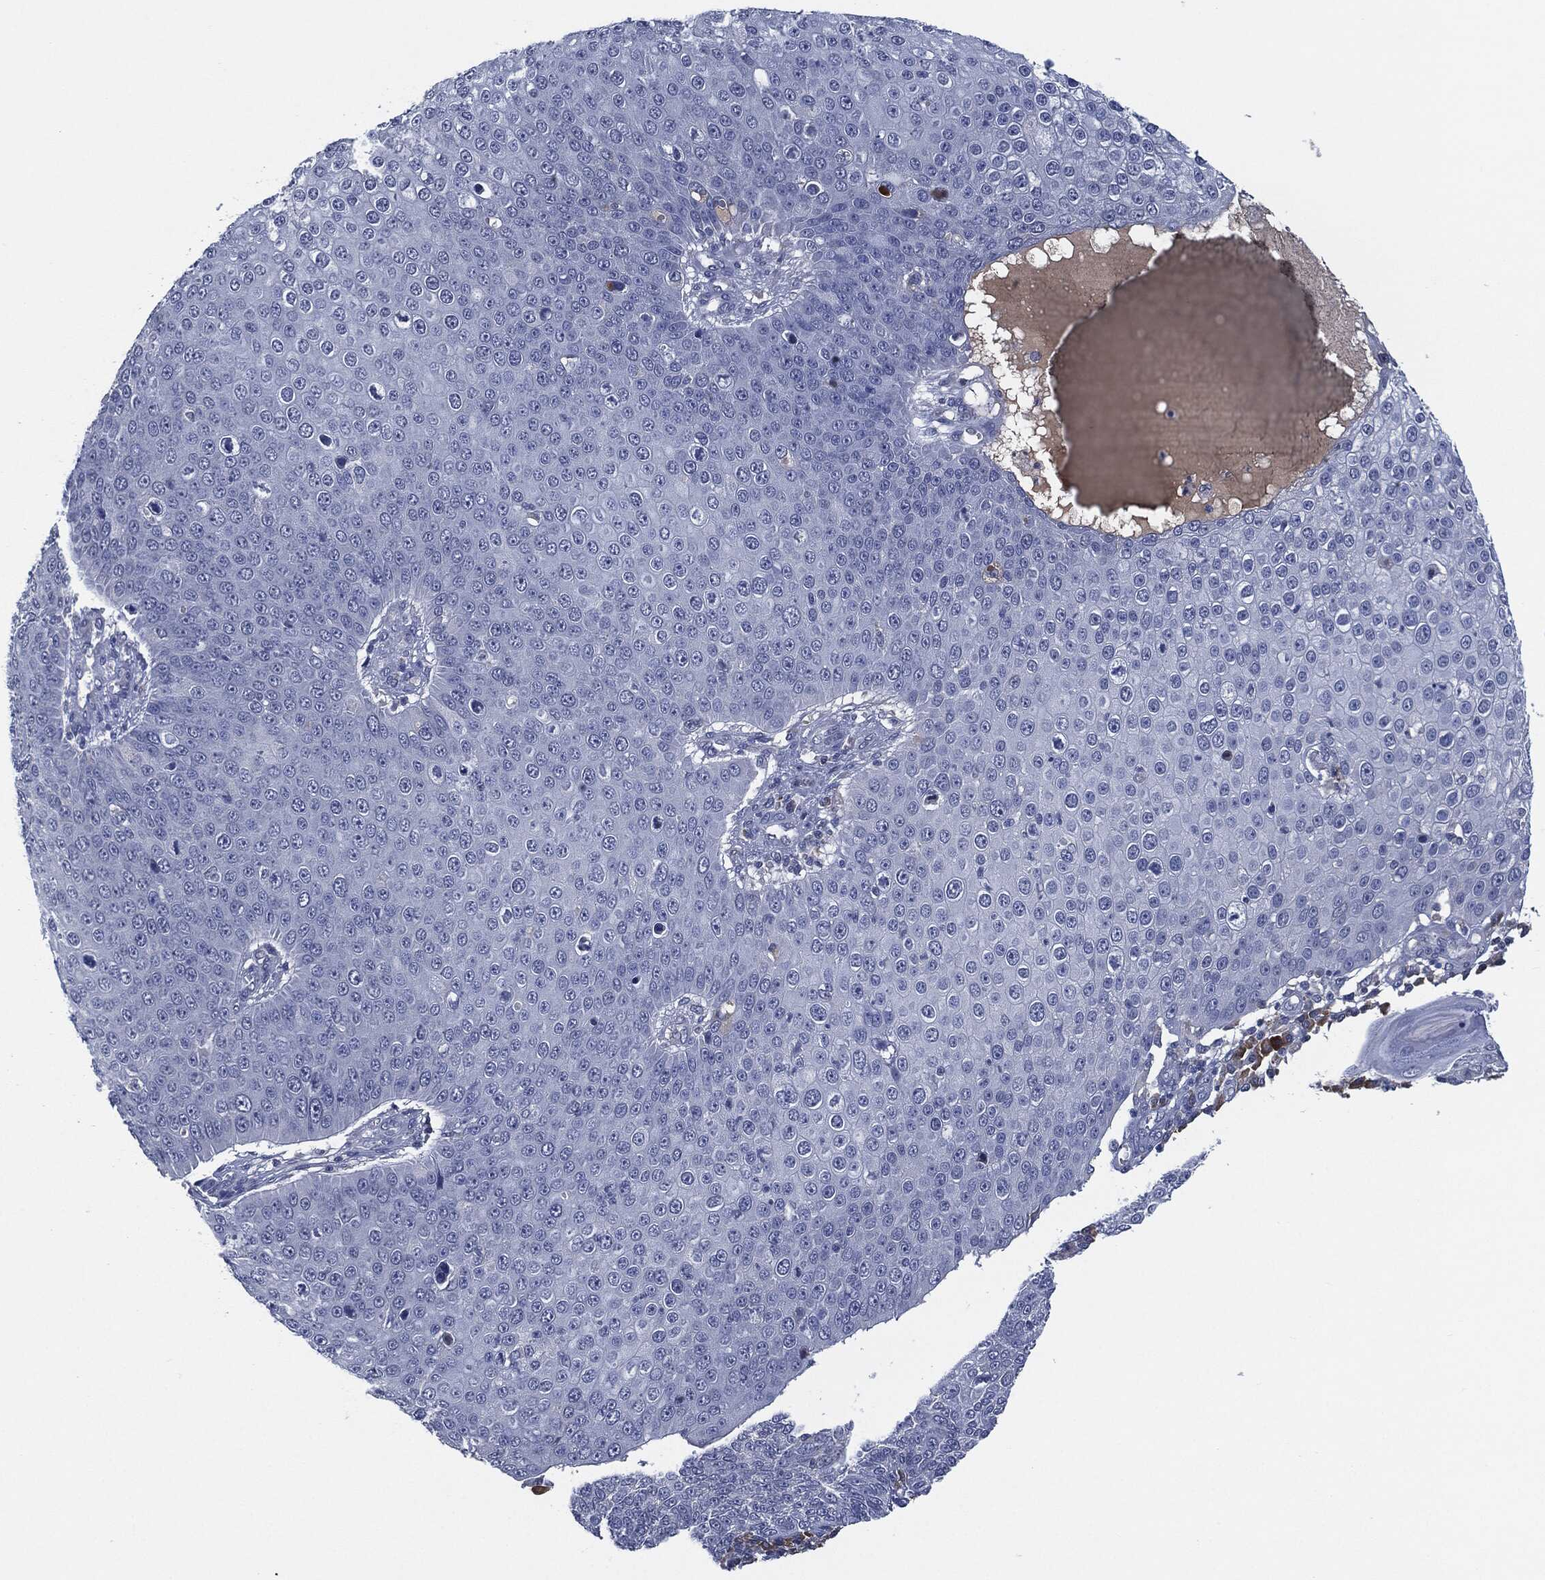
{"staining": {"intensity": "negative", "quantity": "none", "location": "none"}, "tissue": "skin cancer", "cell_type": "Tumor cells", "image_type": "cancer", "snomed": [{"axis": "morphology", "description": "Squamous cell carcinoma, NOS"}, {"axis": "topography", "description": "Skin"}], "caption": "Human skin cancer (squamous cell carcinoma) stained for a protein using immunohistochemistry (IHC) exhibits no expression in tumor cells.", "gene": "IL2RG", "patient": {"sex": "male", "age": 71}}